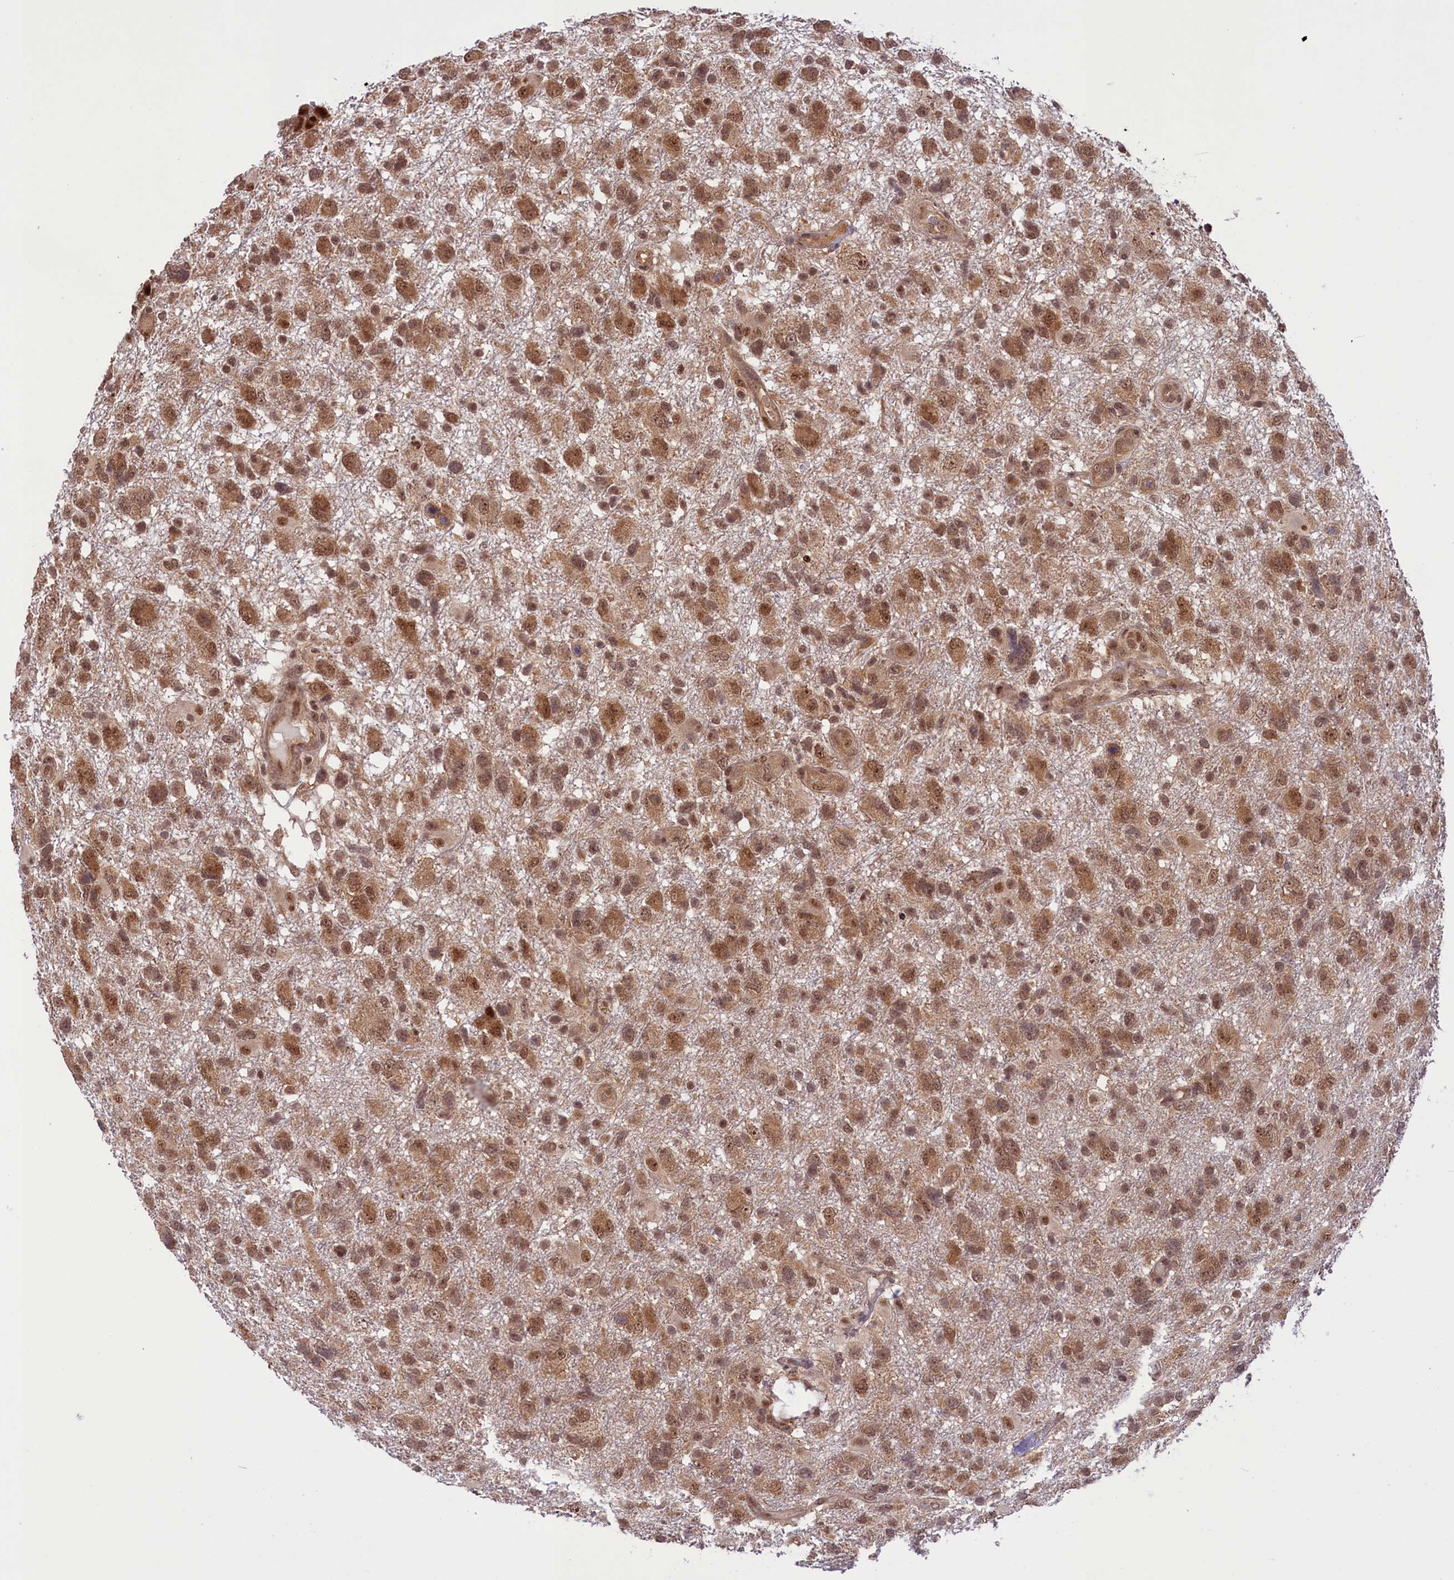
{"staining": {"intensity": "moderate", "quantity": ">75%", "location": "cytoplasmic/membranous,nuclear"}, "tissue": "glioma", "cell_type": "Tumor cells", "image_type": "cancer", "snomed": [{"axis": "morphology", "description": "Glioma, malignant, High grade"}, {"axis": "topography", "description": "Brain"}], "caption": "A brown stain highlights moderate cytoplasmic/membranous and nuclear staining of a protein in human malignant glioma (high-grade) tumor cells.", "gene": "SLC7A6OS", "patient": {"sex": "male", "age": 61}}